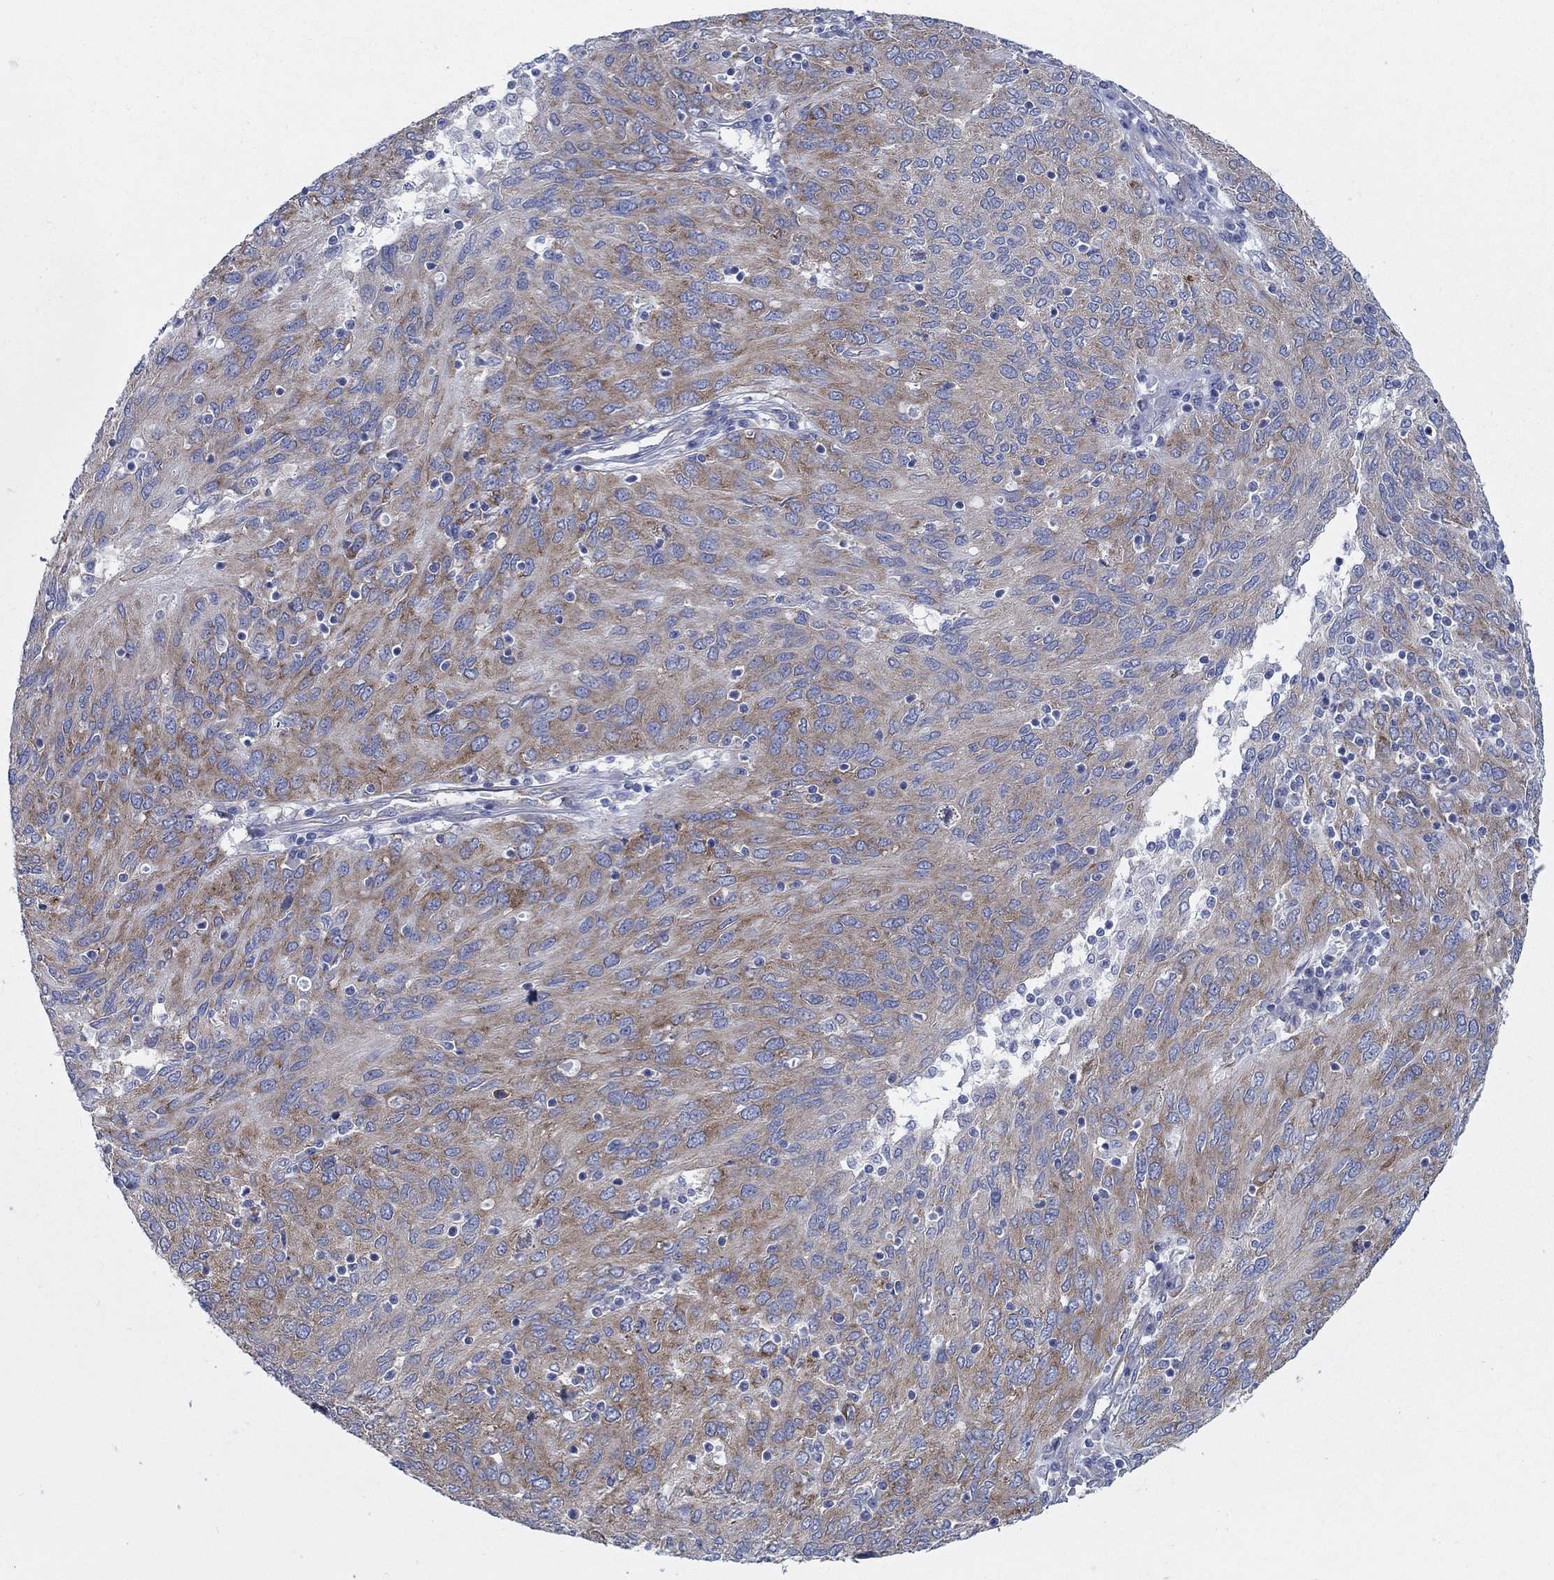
{"staining": {"intensity": "moderate", "quantity": "25%-75%", "location": "cytoplasmic/membranous"}, "tissue": "ovarian cancer", "cell_type": "Tumor cells", "image_type": "cancer", "snomed": [{"axis": "morphology", "description": "Carcinoma, endometroid"}, {"axis": "topography", "description": "Ovary"}], "caption": "DAB (3,3'-diaminobenzidine) immunohistochemical staining of endometroid carcinoma (ovarian) demonstrates moderate cytoplasmic/membranous protein staining in approximately 25%-75% of tumor cells.", "gene": "TMEM59", "patient": {"sex": "female", "age": 50}}